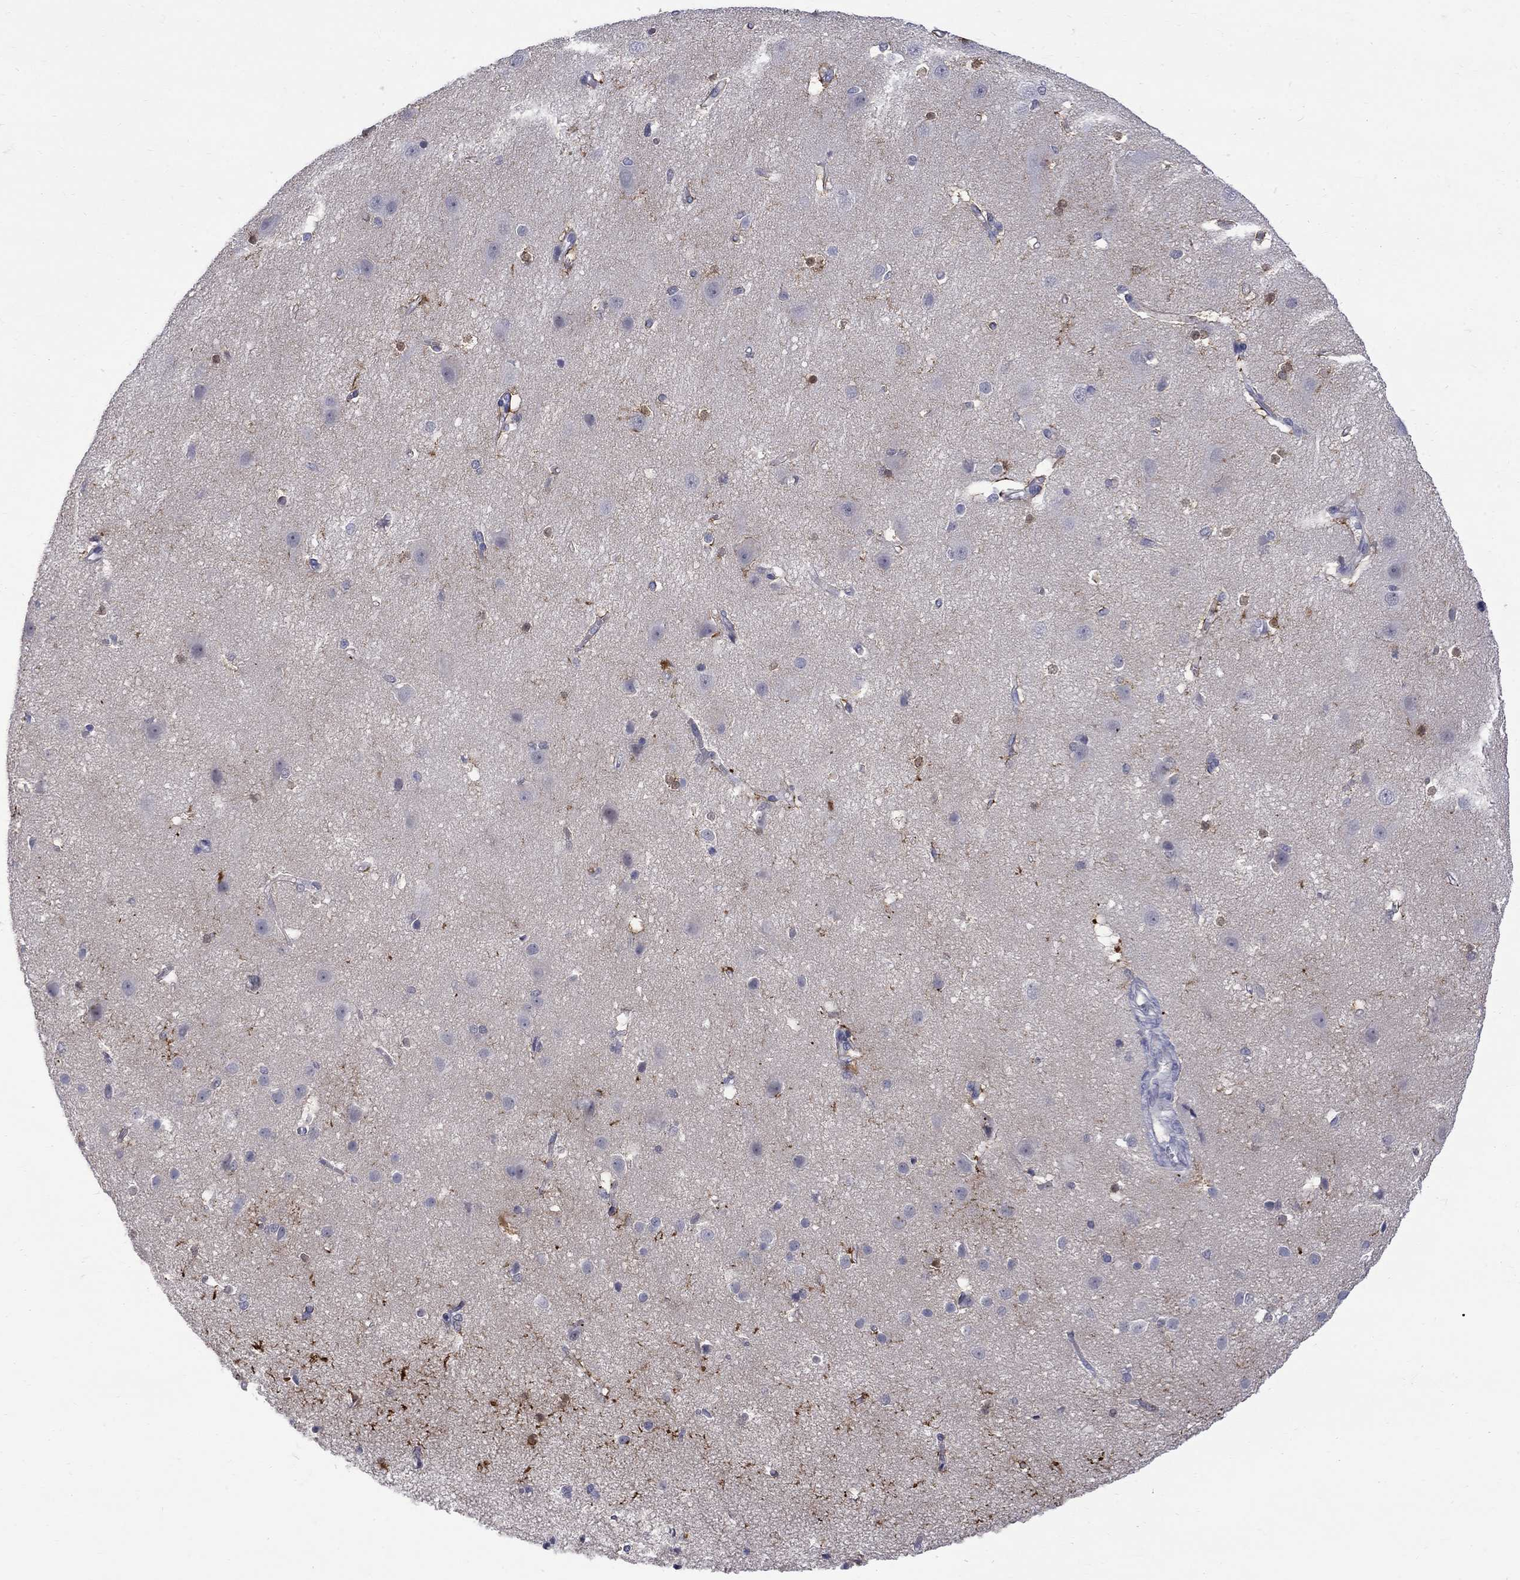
{"staining": {"intensity": "negative", "quantity": "none", "location": "none"}, "tissue": "cerebral cortex", "cell_type": "Endothelial cells", "image_type": "normal", "snomed": [{"axis": "morphology", "description": "Normal tissue, NOS"}, {"axis": "topography", "description": "Cerebral cortex"}], "caption": "This is an immunohistochemistry (IHC) micrograph of benign cerebral cortex. There is no staining in endothelial cells.", "gene": "HKDC1", "patient": {"sex": "male", "age": 37}}